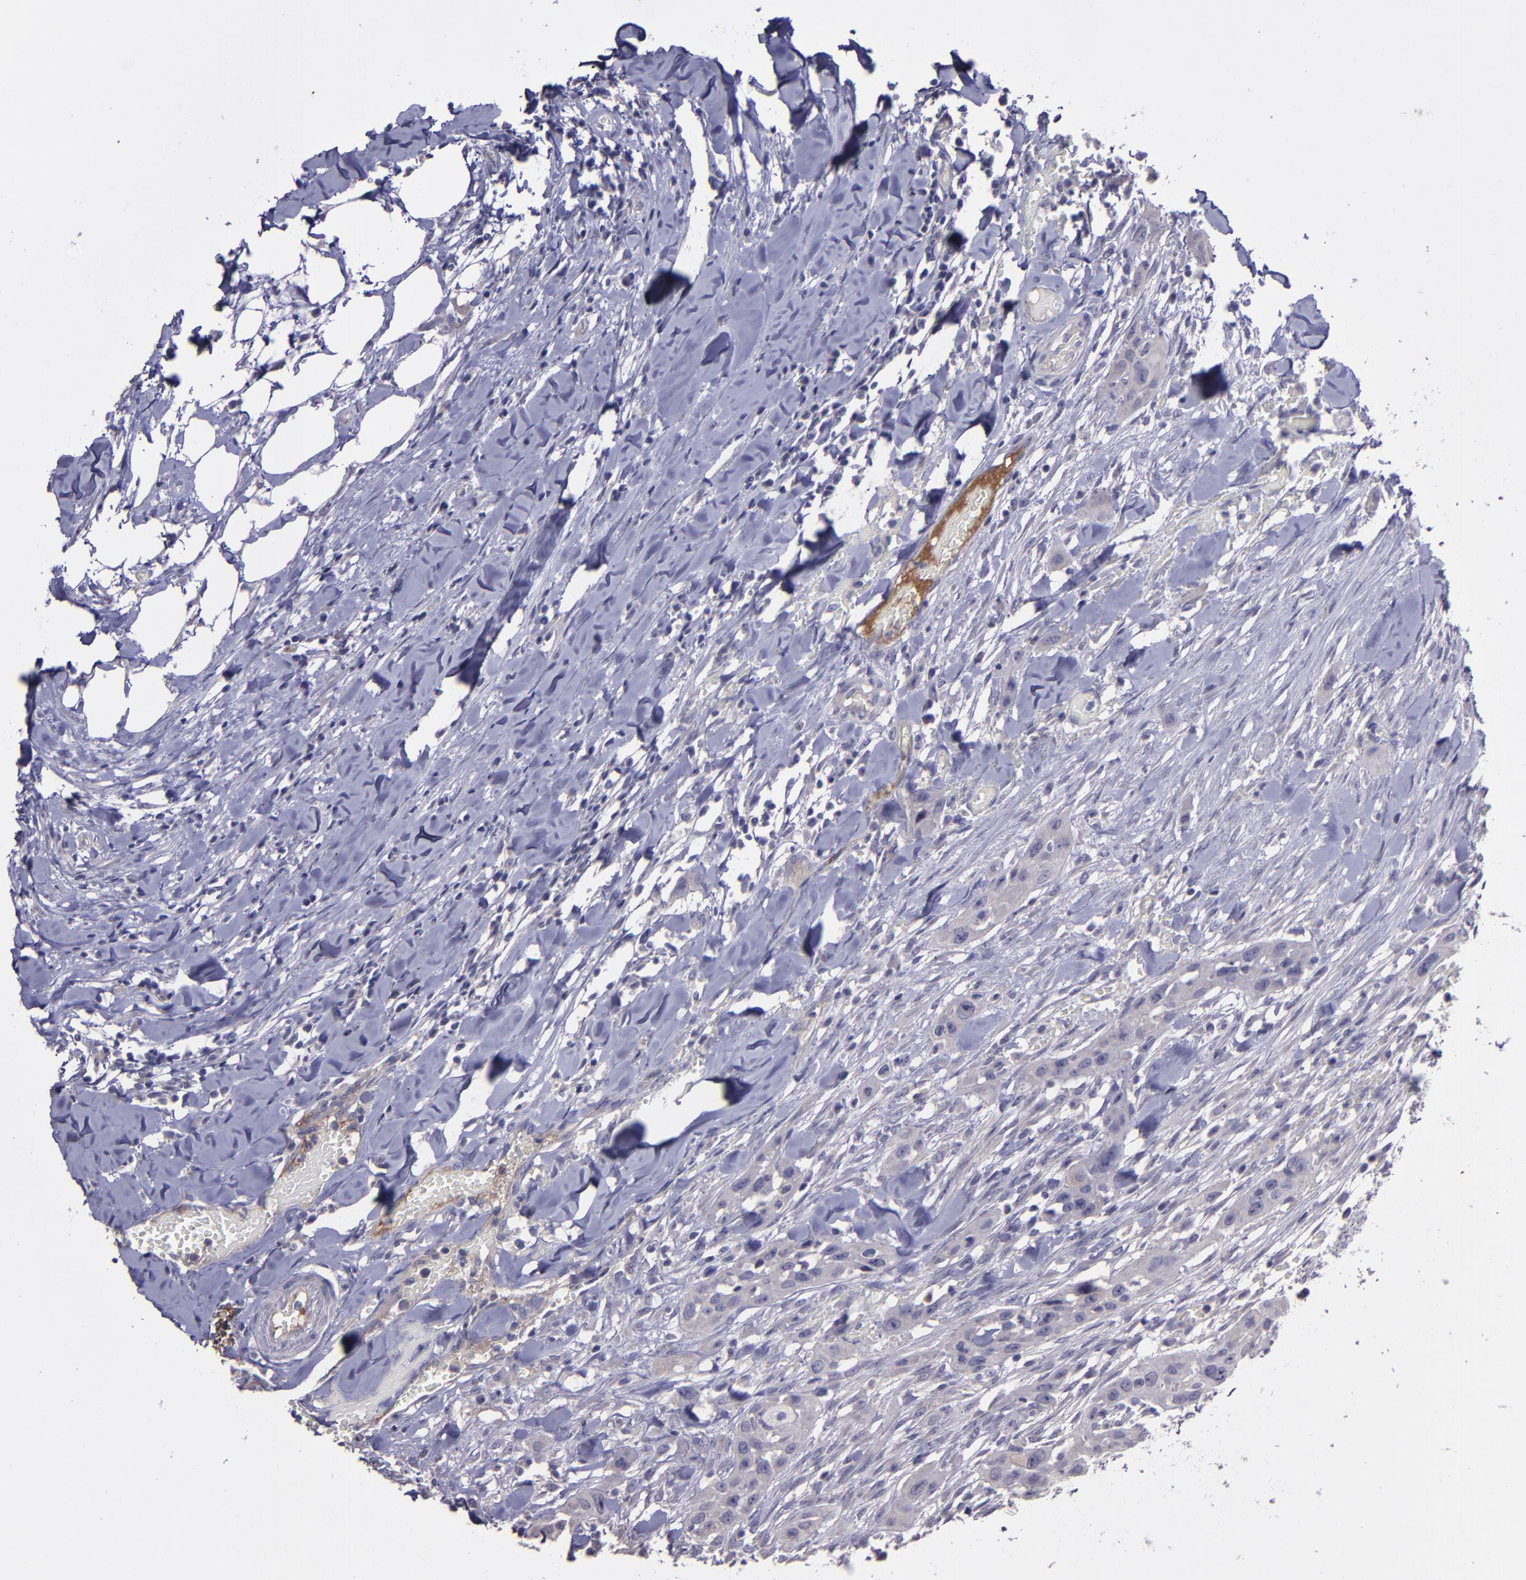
{"staining": {"intensity": "negative", "quantity": "none", "location": "none"}, "tissue": "head and neck cancer", "cell_type": "Tumor cells", "image_type": "cancer", "snomed": [{"axis": "morphology", "description": "Neoplasm, malignant, NOS"}, {"axis": "topography", "description": "Salivary gland"}, {"axis": "topography", "description": "Head-Neck"}], "caption": "Human head and neck cancer stained for a protein using immunohistochemistry demonstrates no expression in tumor cells.", "gene": "MASP1", "patient": {"sex": "male", "age": 43}}